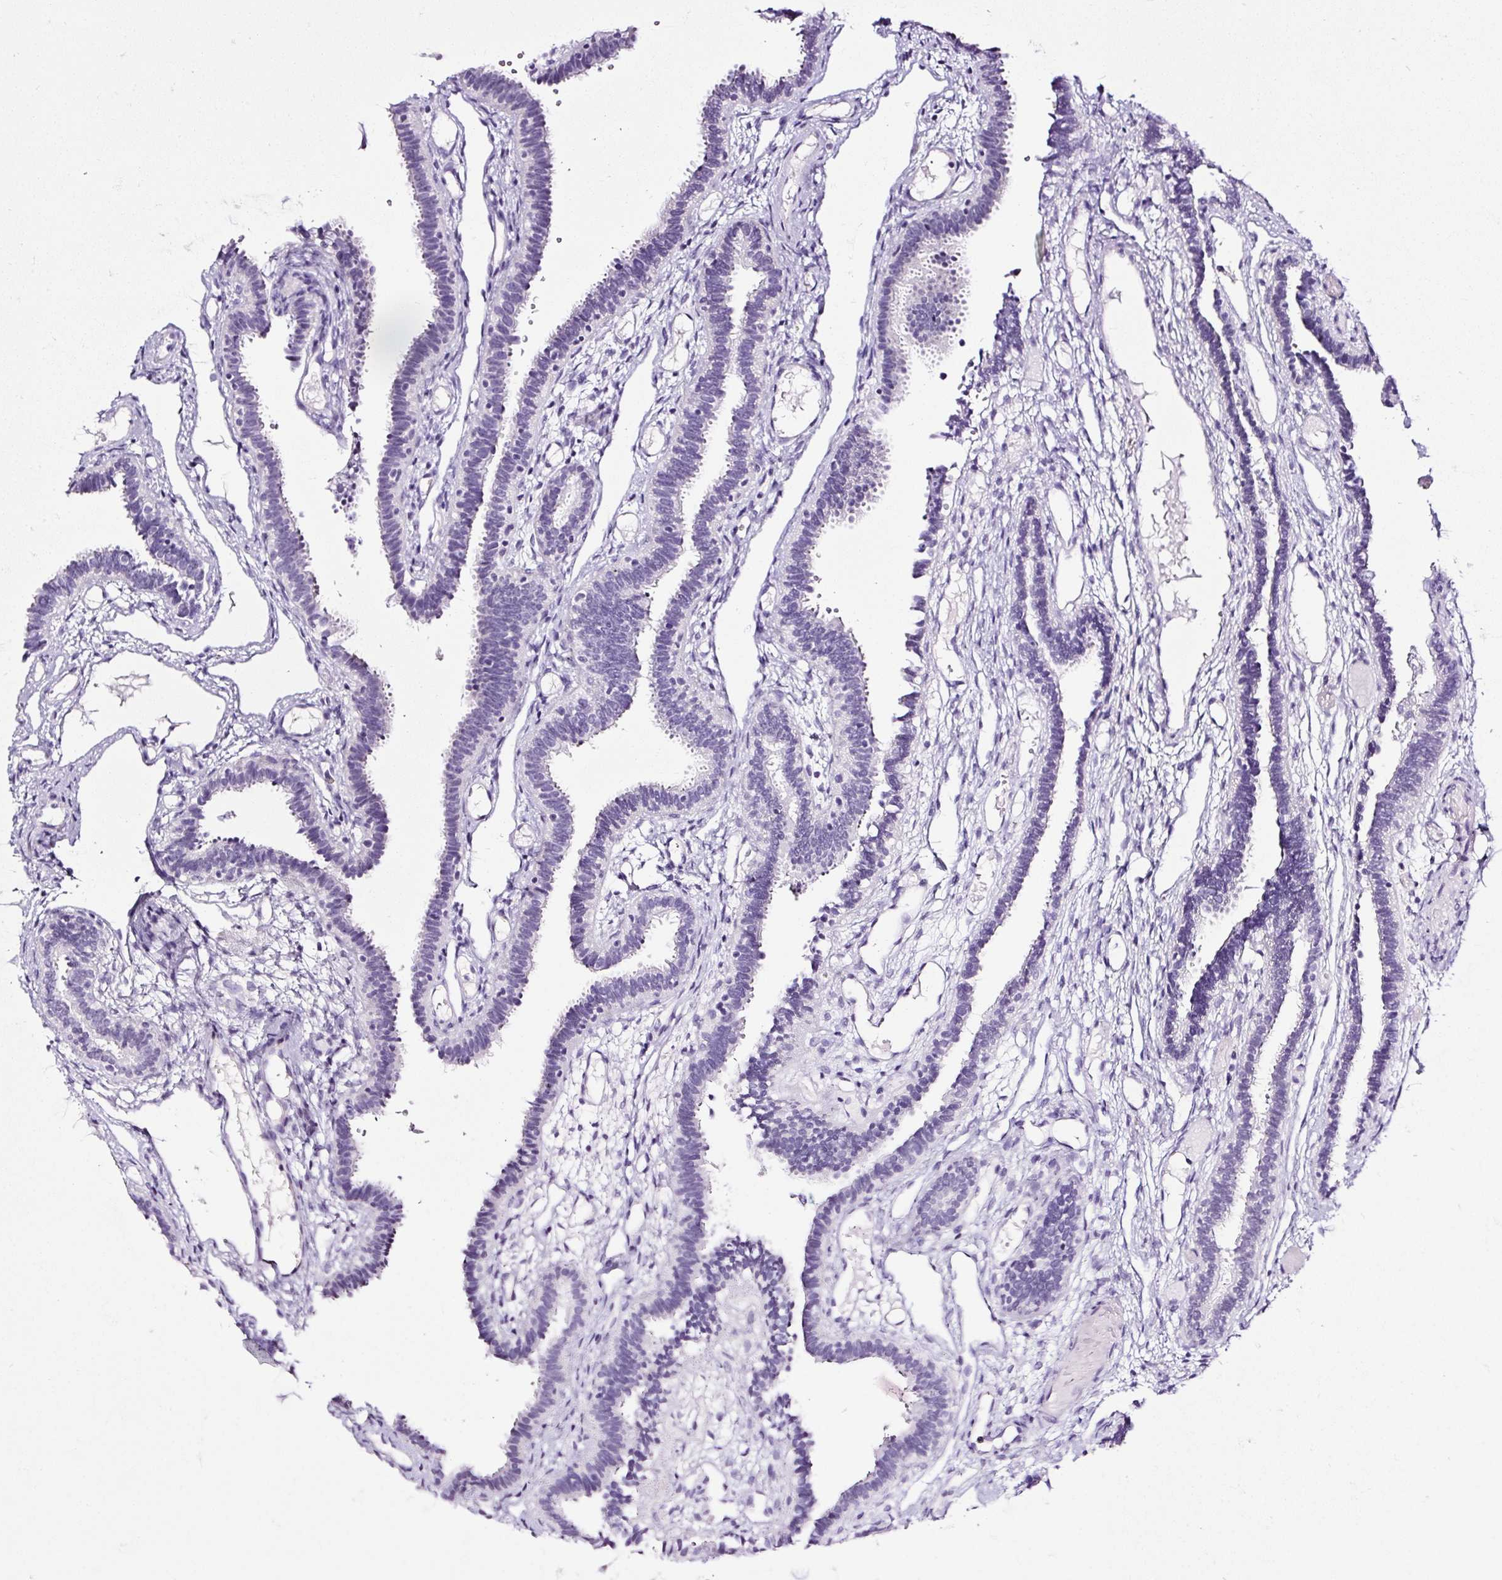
{"staining": {"intensity": "negative", "quantity": "none", "location": "none"}, "tissue": "fallopian tube", "cell_type": "Glandular cells", "image_type": "normal", "snomed": [{"axis": "morphology", "description": "Normal tissue, NOS"}, {"axis": "topography", "description": "Fallopian tube"}], "caption": "This is an immunohistochemistry photomicrograph of unremarkable human fallopian tube. There is no staining in glandular cells.", "gene": "NPHS2", "patient": {"sex": "female", "age": 37}}